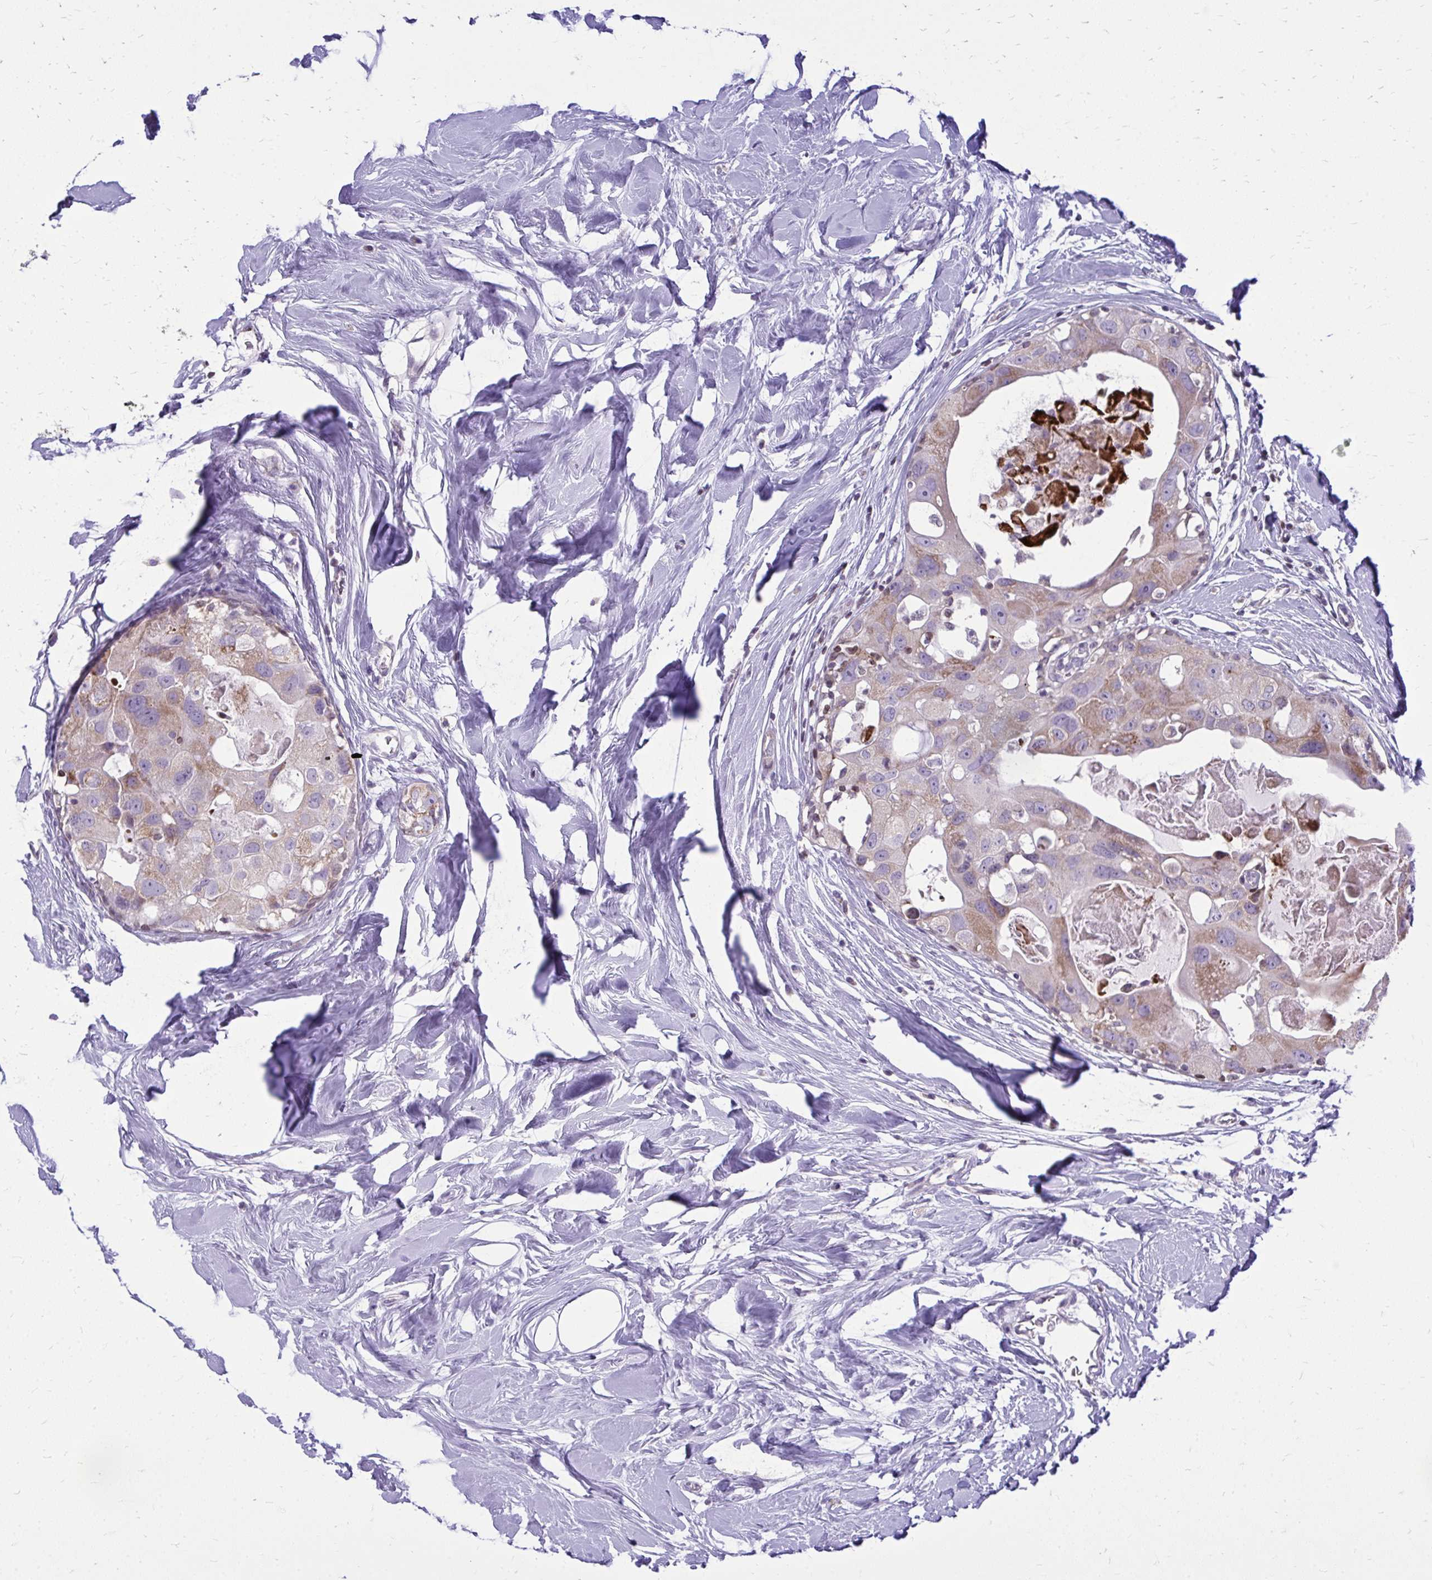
{"staining": {"intensity": "weak", "quantity": "<25%", "location": "cytoplasmic/membranous"}, "tissue": "breast cancer", "cell_type": "Tumor cells", "image_type": "cancer", "snomed": [{"axis": "morphology", "description": "Duct carcinoma"}, {"axis": "topography", "description": "Breast"}], "caption": "DAB immunohistochemical staining of human breast cancer (infiltrating ductal carcinoma) reveals no significant staining in tumor cells.", "gene": "RPS6KA2", "patient": {"sex": "female", "age": 43}}